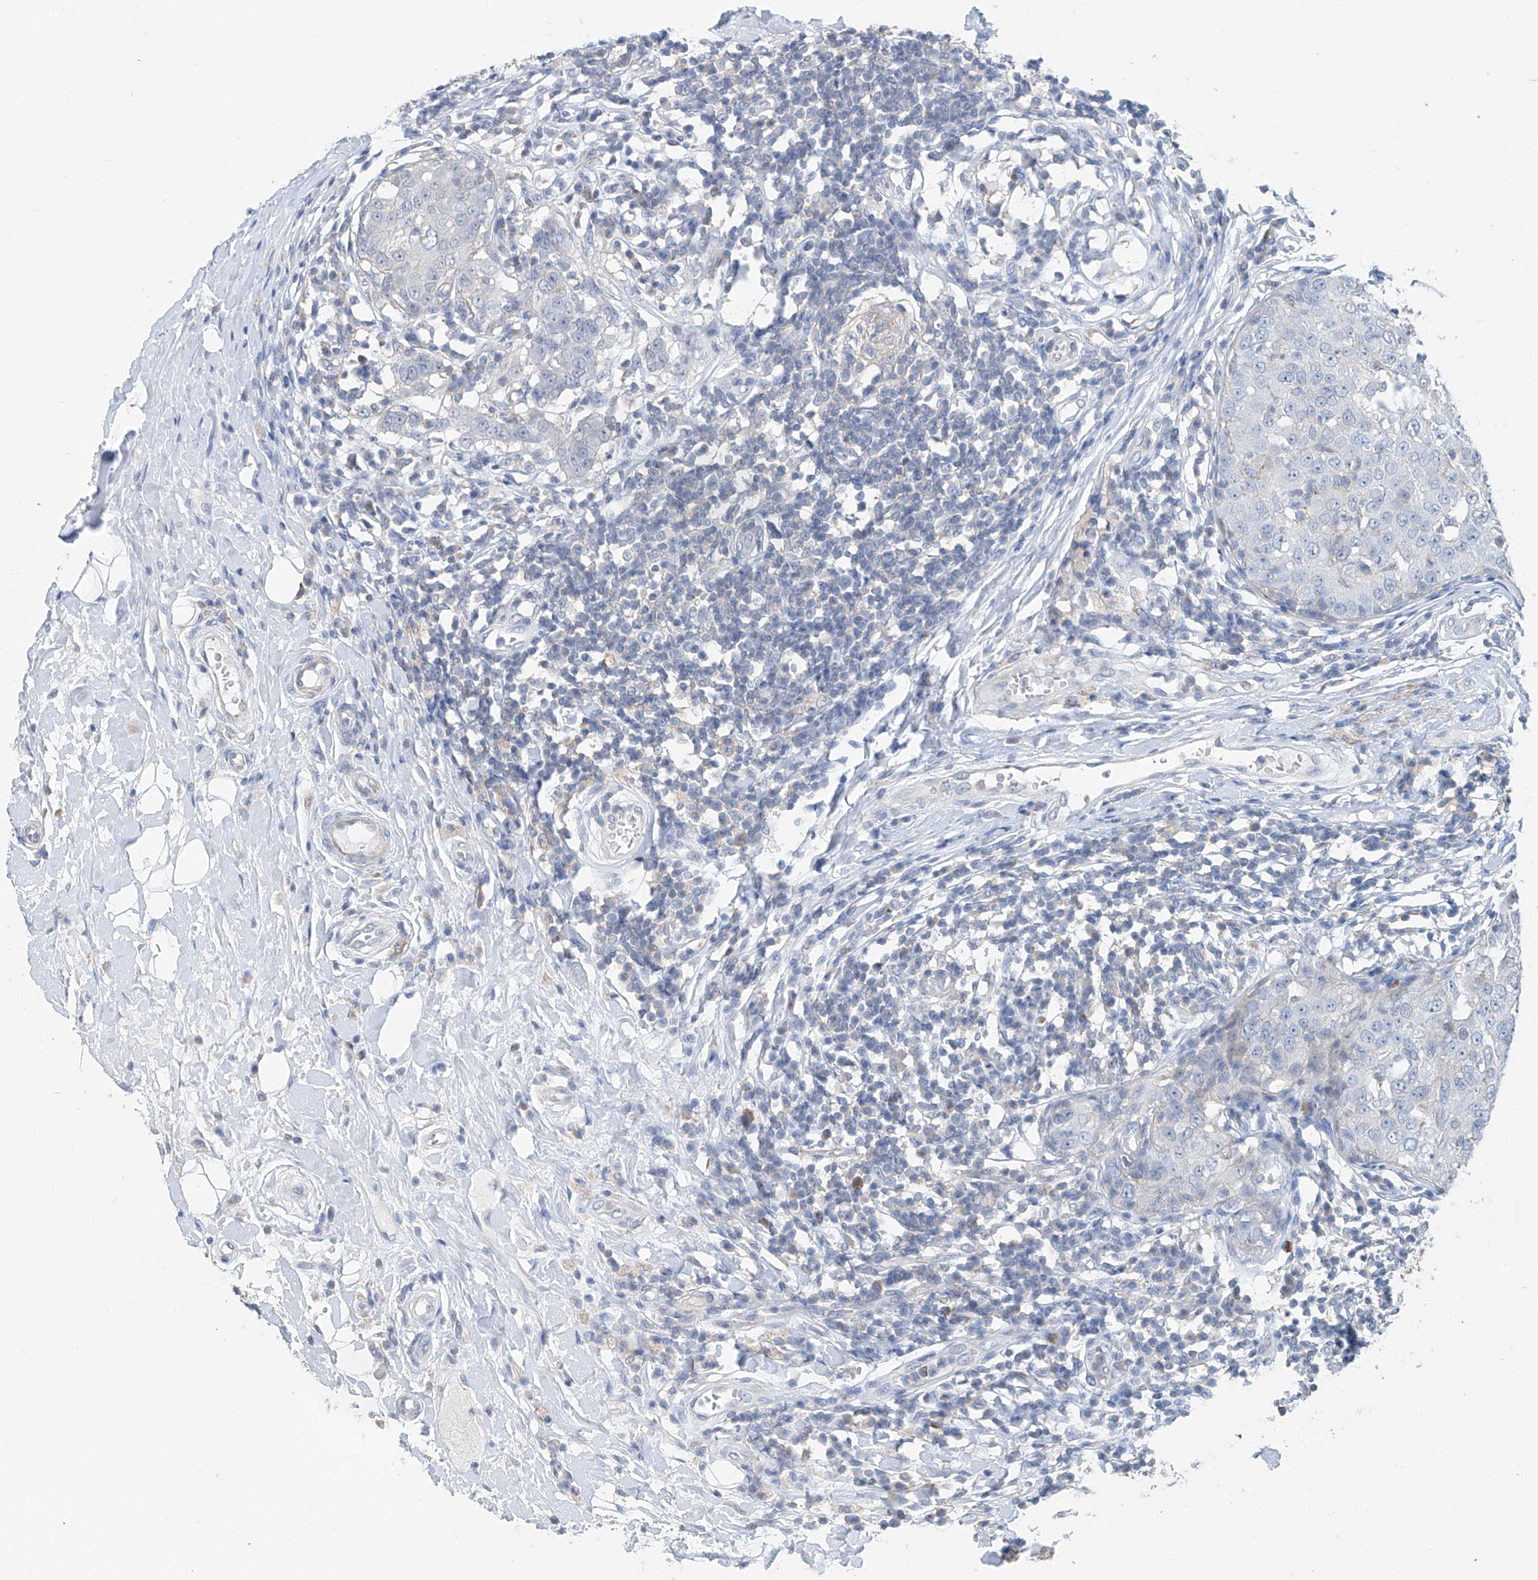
{"staining": {"intensity": "negative", "quantity": "none", "location": "none"}, "tissue": "breast cancer", "cell_type": "Tumor cells", "image_type": "cancer", "snomed": [{"axis": "morphology", "description": "Duct carcinoma"}, {"axis": "topography", "description": "Breast"}], "caption": "Photomicrograph shows no significant protein positivity in tumor cells of breast cancer.", "gene": "ANKRD34A", "patient": {"sex": "female", "age": 27}}